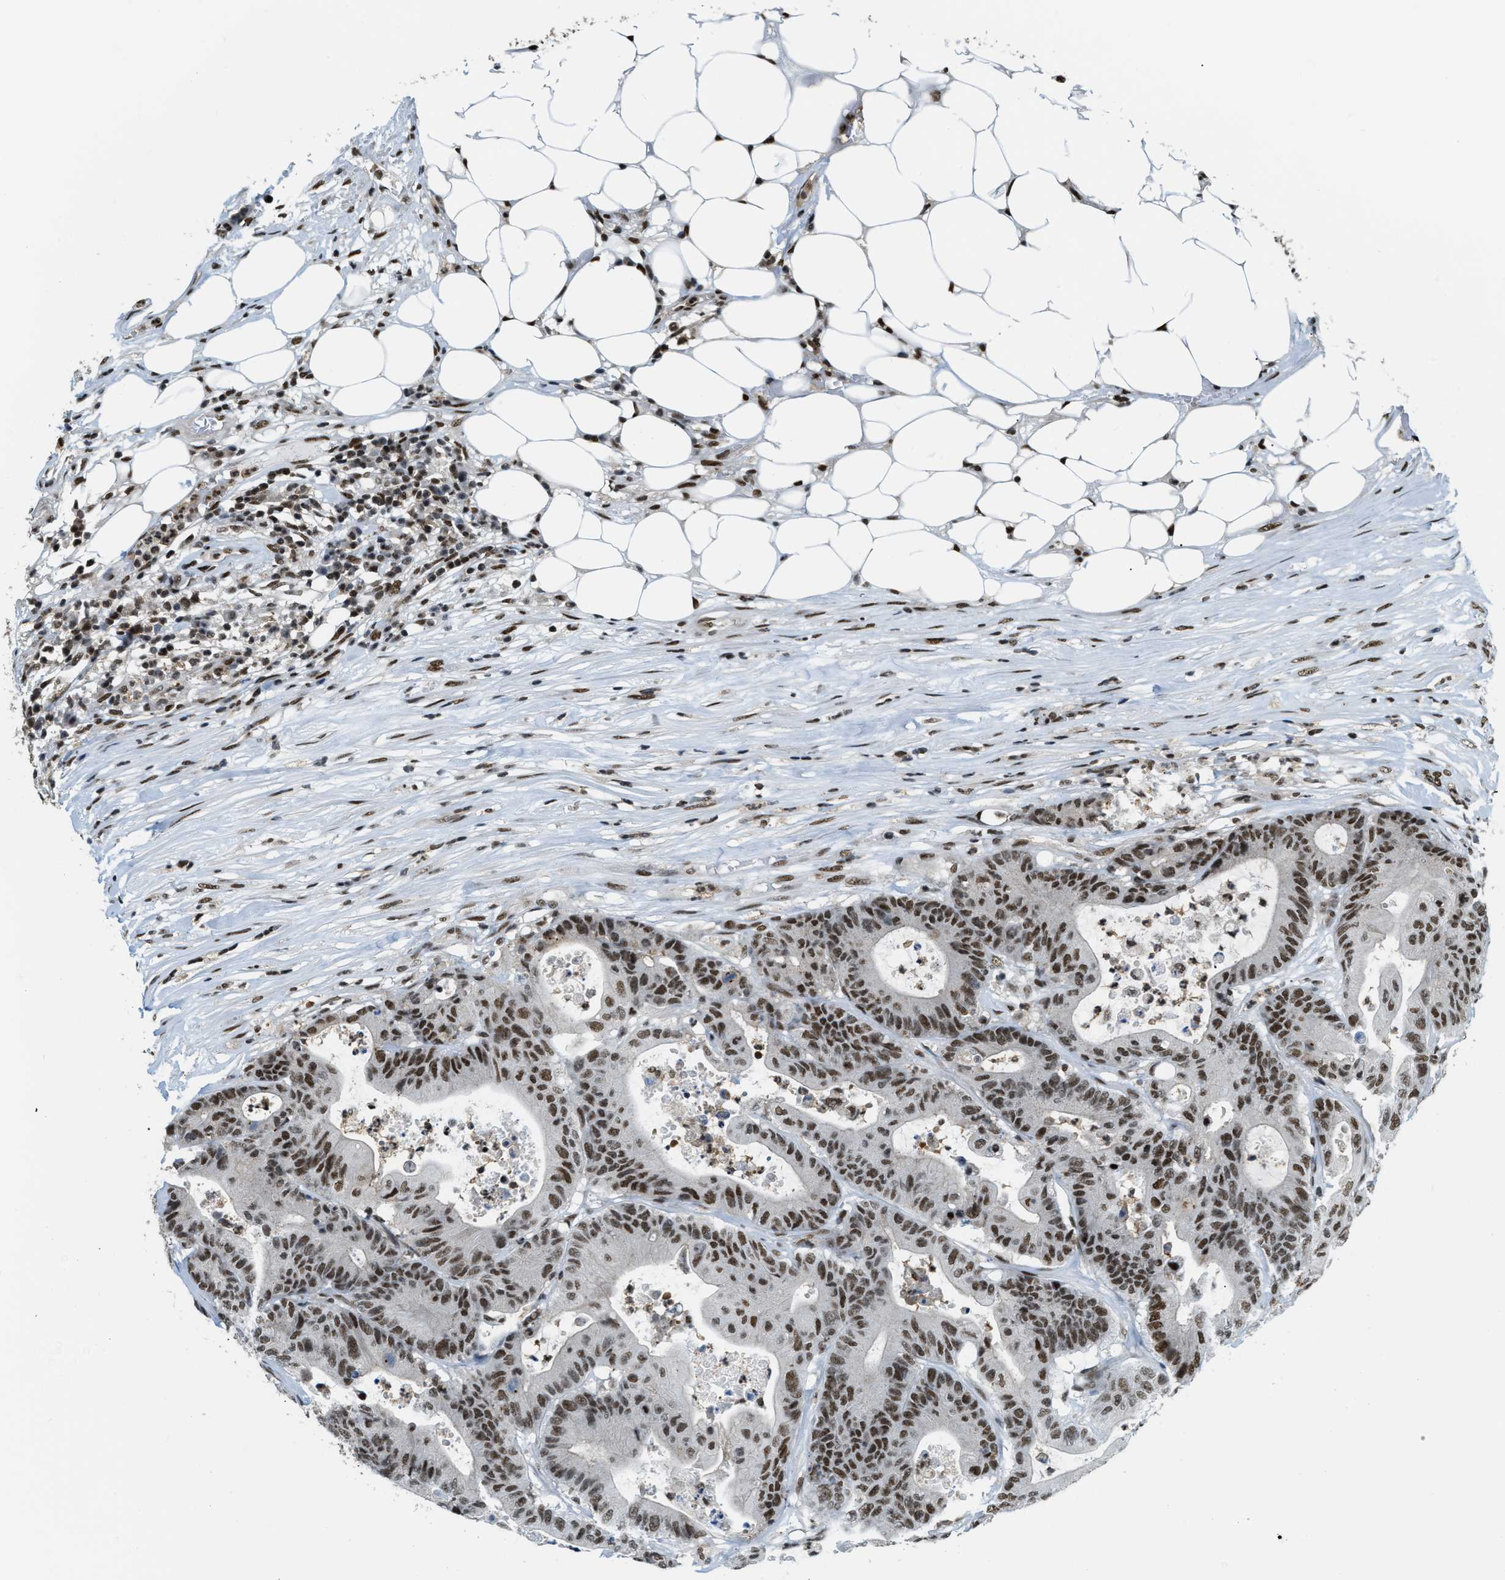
{"staining": {"intensity": "moderate", "quantity": ">75%", "location": "nuclear"}, "tissue": "colorectal cancer", "cell_type": "Tumor cells", "image_type": "cancer", "snomed": [{"axis": "morphology", "description": "Adenocarcinoma, NOS"}, {"axis": "topography", "description": "Colon"}], "caption": "Protein staining exhibits moderate nuclear positivity in approximately >75% of tumor cells in colorectal cancer (adenocarcinoma). (DAB IHC, brown staining for protein, blue staining for nuclei).", "gene": "NUMA1", "patient": {"sex": "female", "age": 84}}